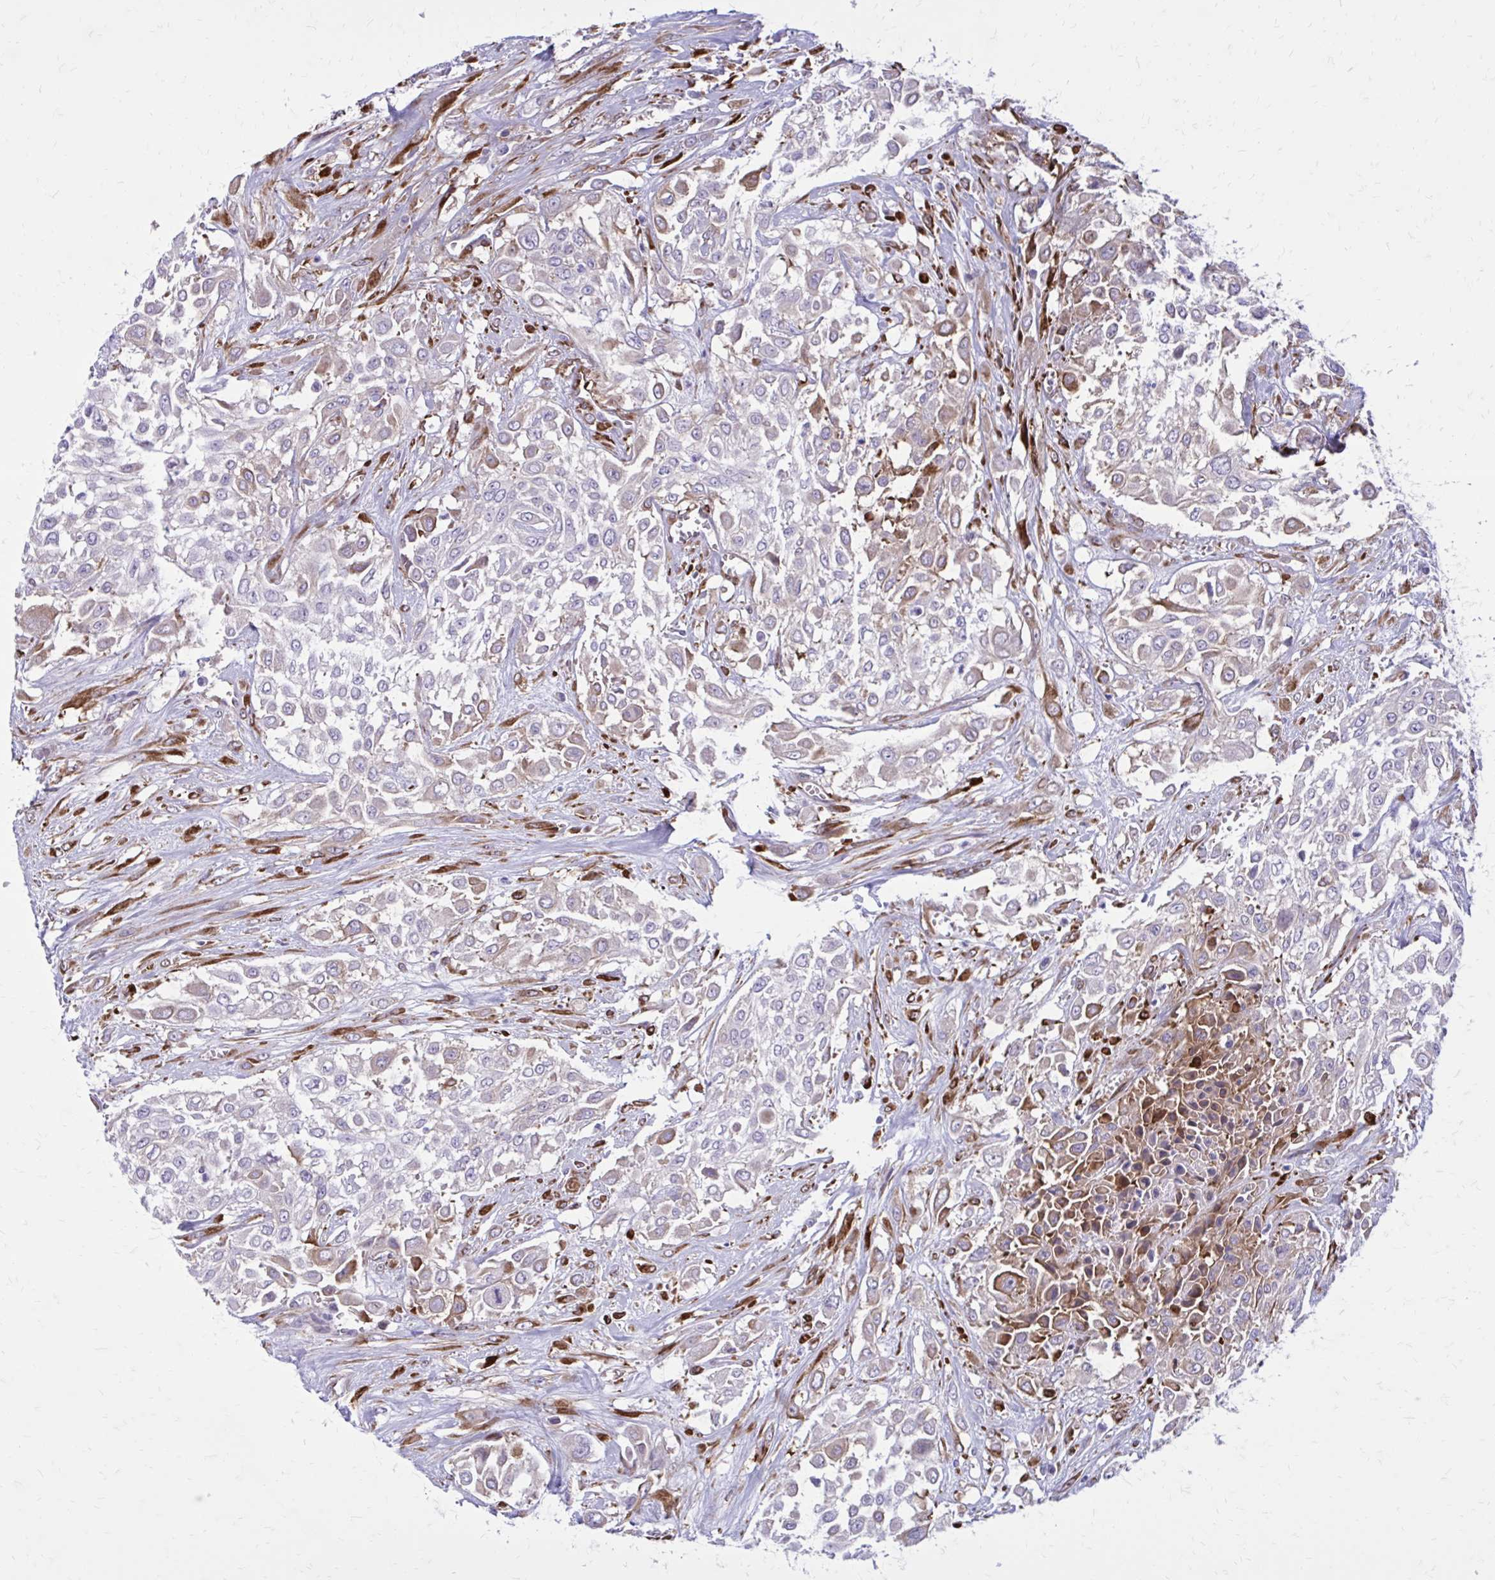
{"staining": {"intensity": "moderate", "quantity": "<25%", "location": "cytoplasmic/membranous"}, "tissue": "urothelial cancer", "cell_type": "Tumor cells", "image_type": "cancer", "snomed": [{"axis": "morphology", "description": "Urothelial carcinoma, High grade"}, {"axis": "topography", "description": "Urinary bladder"}], "caption": "DAB immunohistochemical staining of urothelial cancer demonstrates moderate cytoplasmic/membranous protein expression in approximately <25% of tumor cells. The staining was performed using DAB (3,3'-diaminobenzidine), with brown indicating positive protein expression. Nuclei are stained blue with hematoxylin.", "gene": "BEND5", "patient": {"sex": "male", "age": 57}}